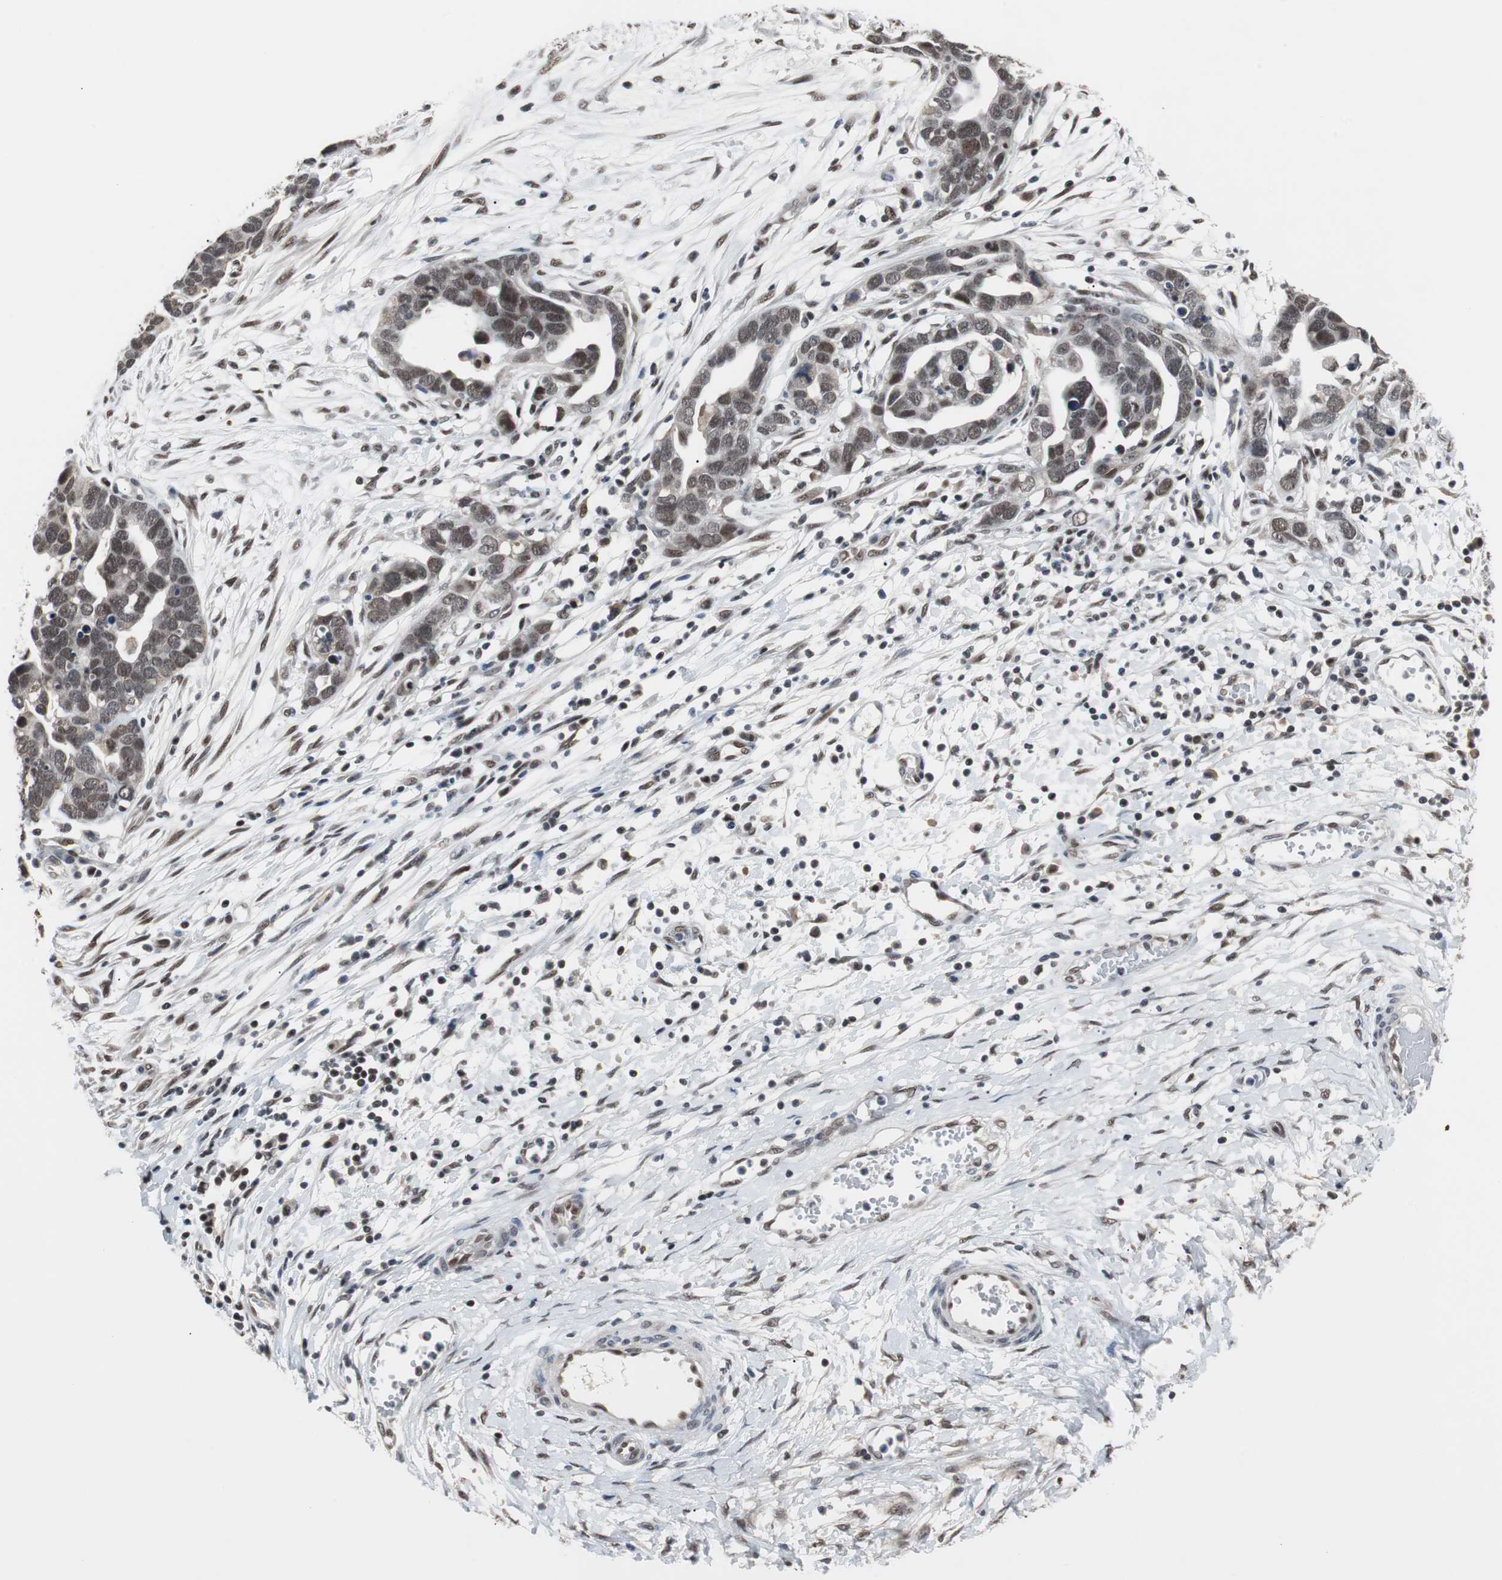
{"staining": {"intensity": "moderate", "quantity": ">75%", "location": "nuclear"}, "tissue": "ovarian cancer", "cell_type": "Tumor cells", "image_type": "cancer", "snomed": [{"axis": "morphology", "description": "Cystadenocarcinoma, serous, NOS"}, {"axis": "topography", "description": "Ovary"}], "caption": "Immunohistochemistry of serous cystadenocarcinoma (ovarian) reveals medium levels of moderate nuclear expression in approximately >75% of tumor cells. The staining was performed using DAB to visualize the protein expression in brown, while the nuclei were stained in blue with hematoxylin (Magnification: 20x).", "gene": "TAF7", "patient": {"sex": "female", "age": 54}}